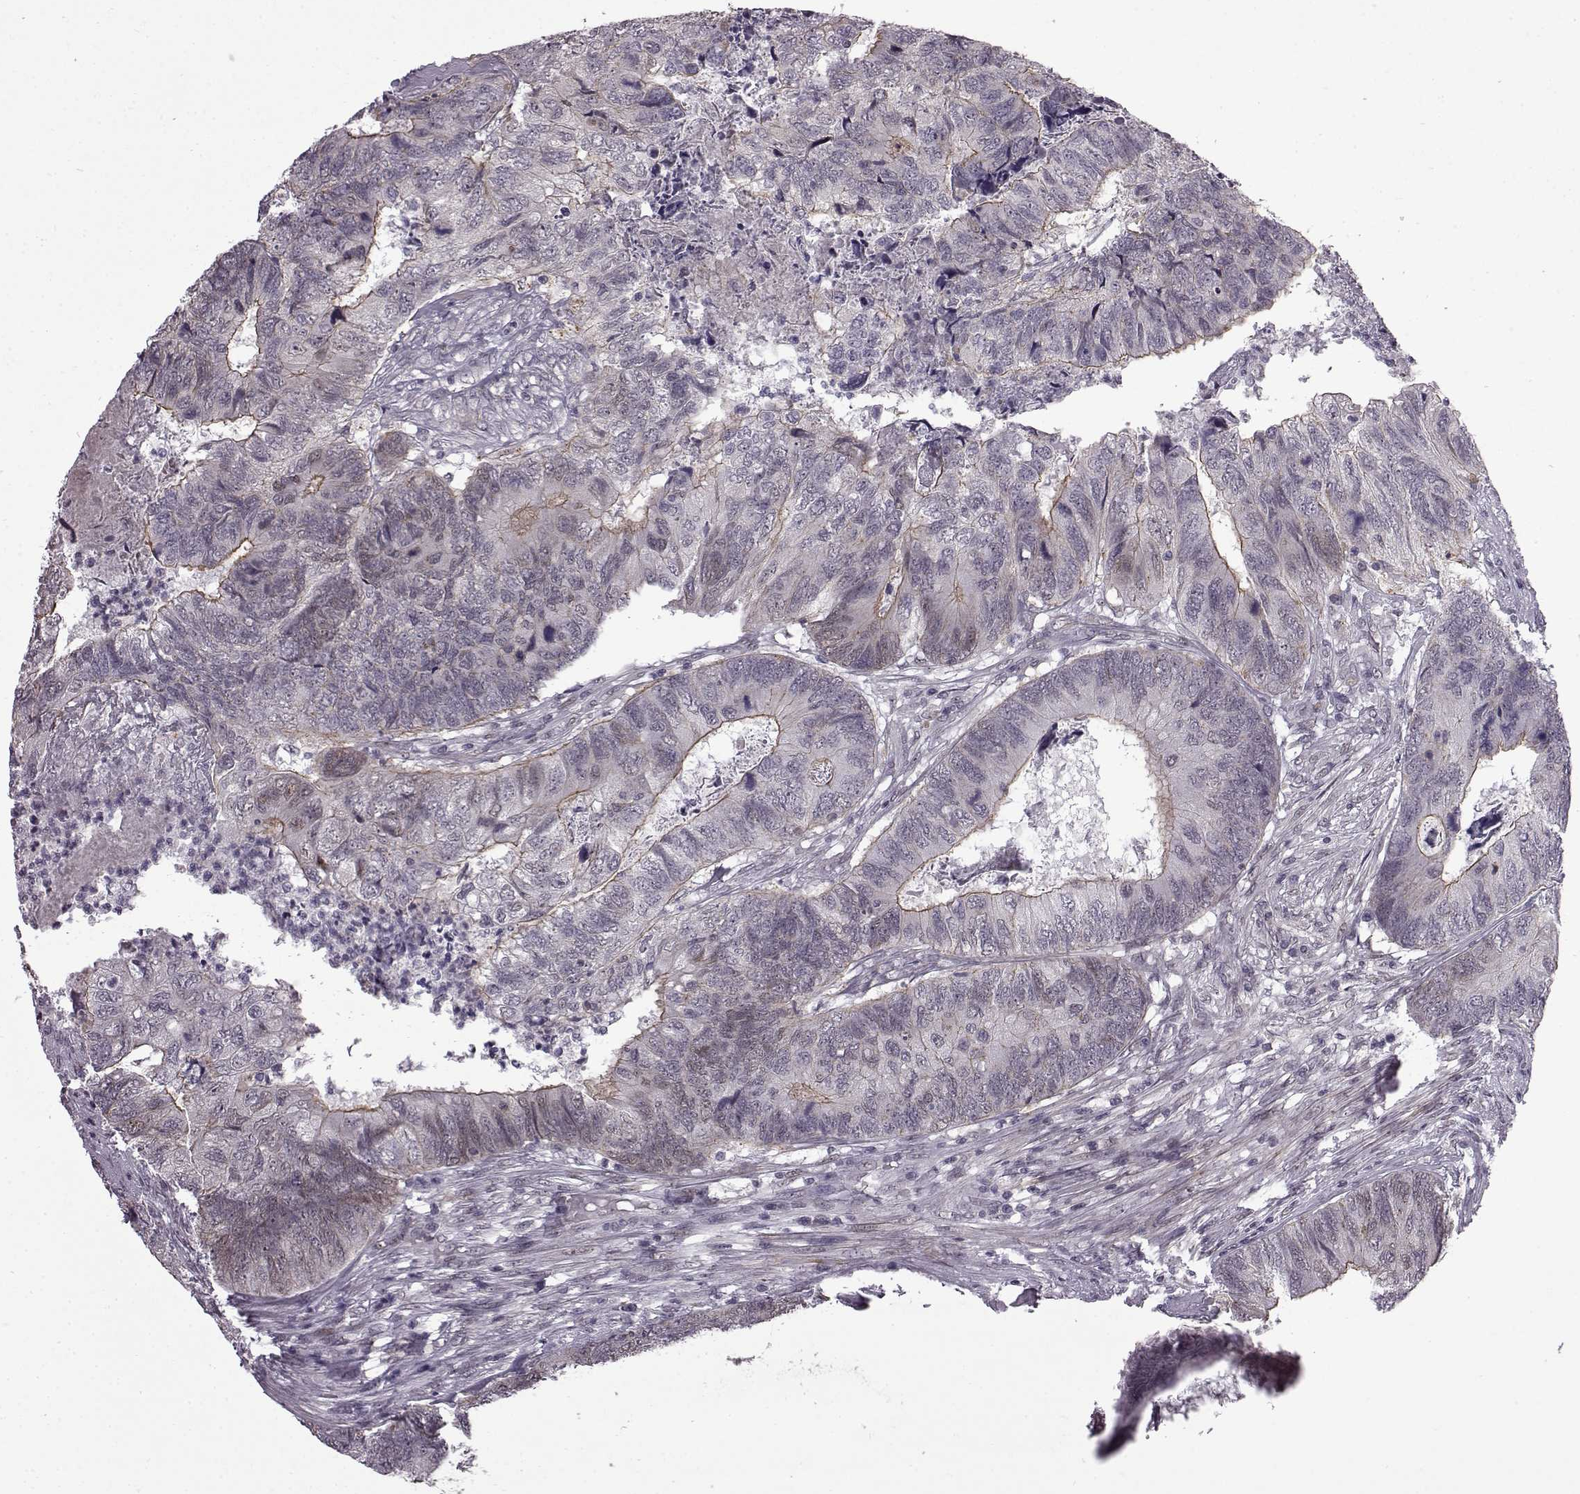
{"staining": {"intensity": "weak", "quantity": "<25%", "location": "cytoplasmic/membranous"}, "tissue": "colorectal cancer", "cell_type": "Tumor cells", "image_type": "cancer", "snomed": [{"axis": "morphology", "description": "Adenocarcinoma, NOS"}, {"axis": "topography", "description": "Colon"}], "caption": "The immunohistochemistry micrograph has no significant positivity in tumor cells of adenocarcinoma (colorectal) tissue.", "gene": "SYNPO2", "patient": {"sex": "female", "age": 67}}